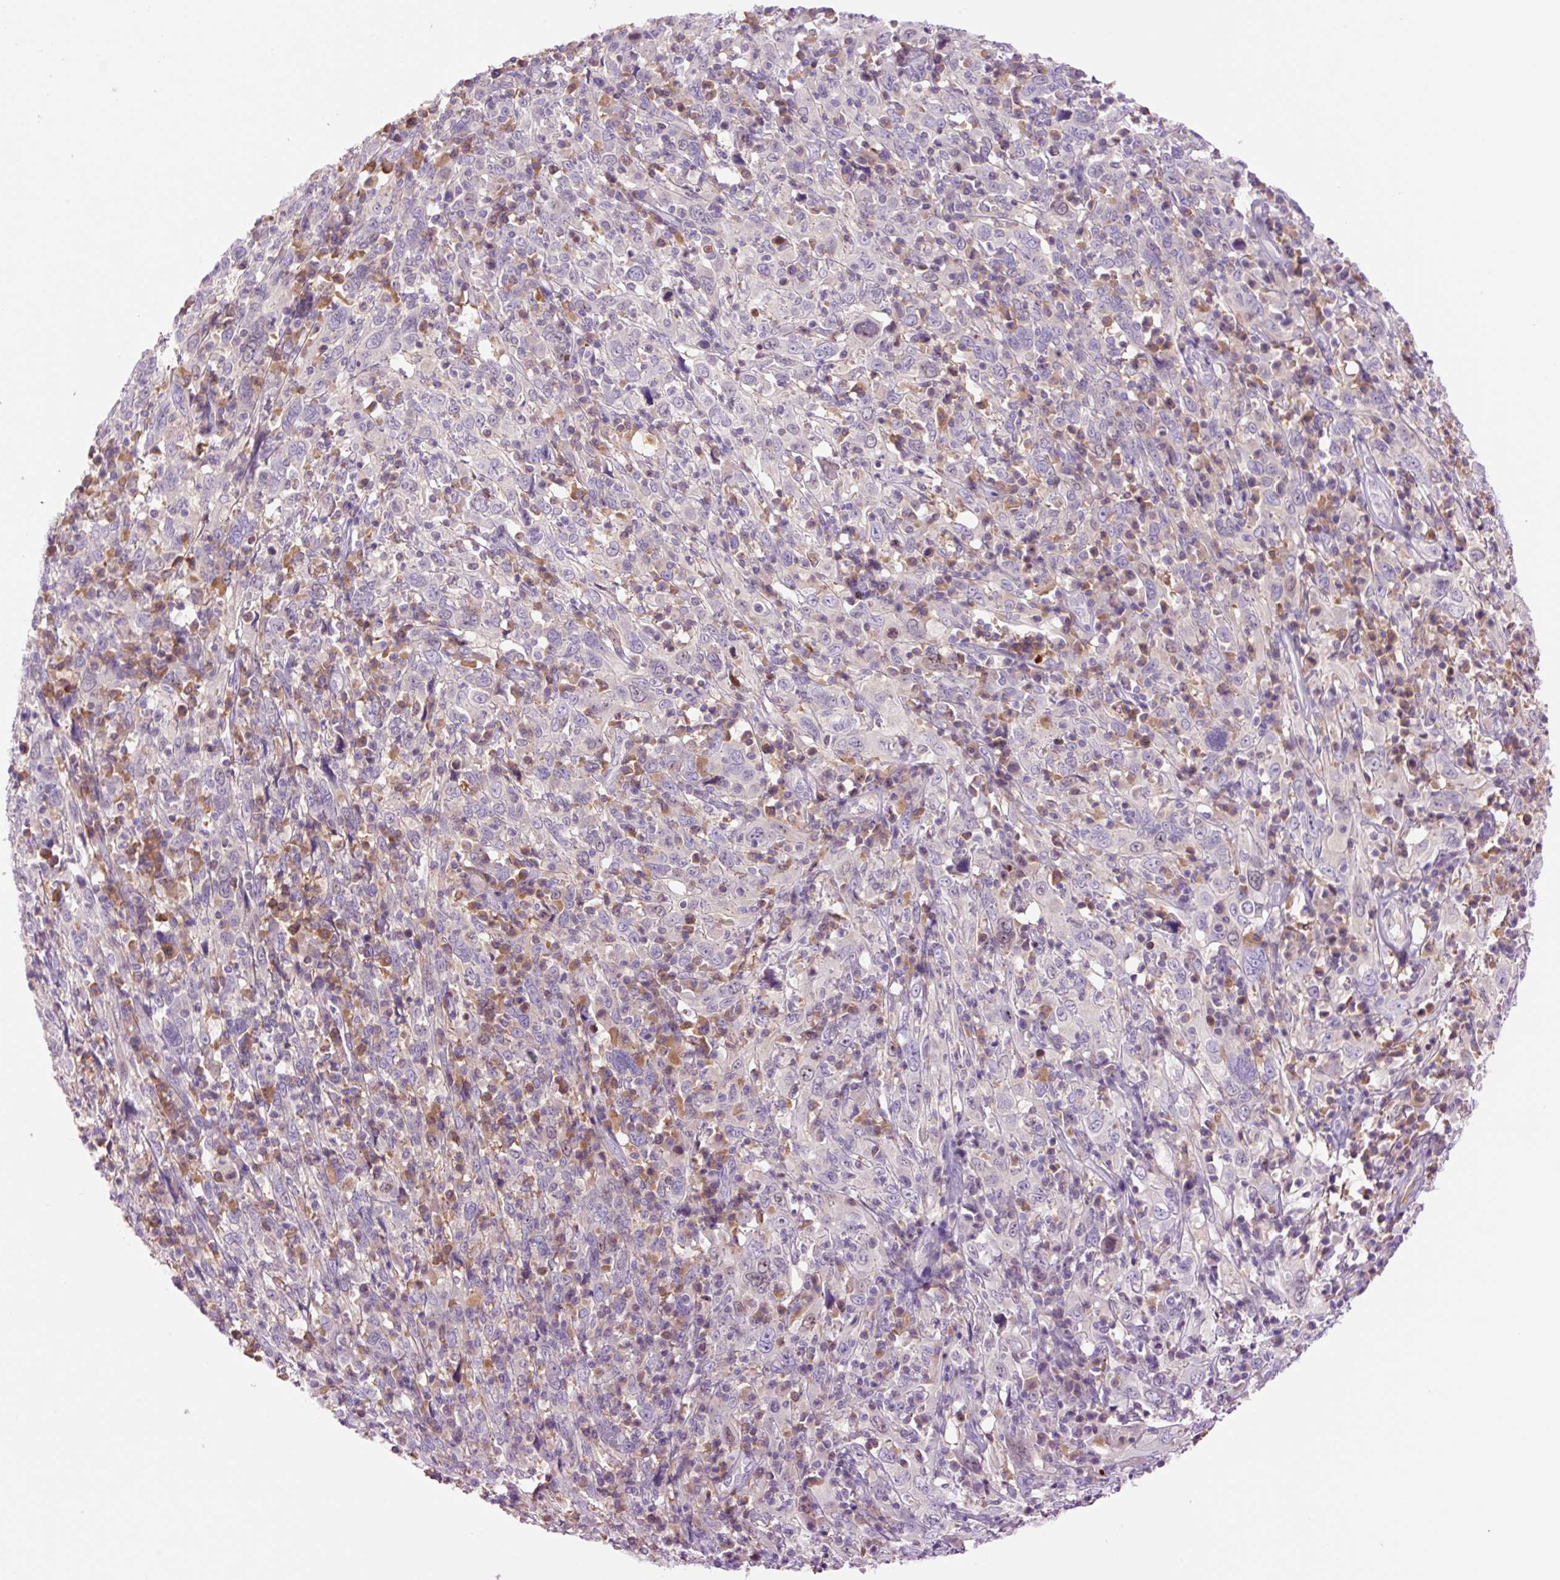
{"staining": {"intensity": "negative", "quantity": "none", "location": "none"}, "tissue": "cervical cancer", "cell_type": "Tumor cells", "image_type": "cancer", "snomed": [{"axis": "morphology", "description": "Squamous cell carcinoma, NOS"}, {"axis": "topography", "description": "Cervix"}], "caption": "The immunohistochemistry image has no significant staining in tumor cells of cervical cancer (squamous cell carcinoma) tissue.", "gene": "DPPA4", "patient": {"sex": "female", "age": 46}}